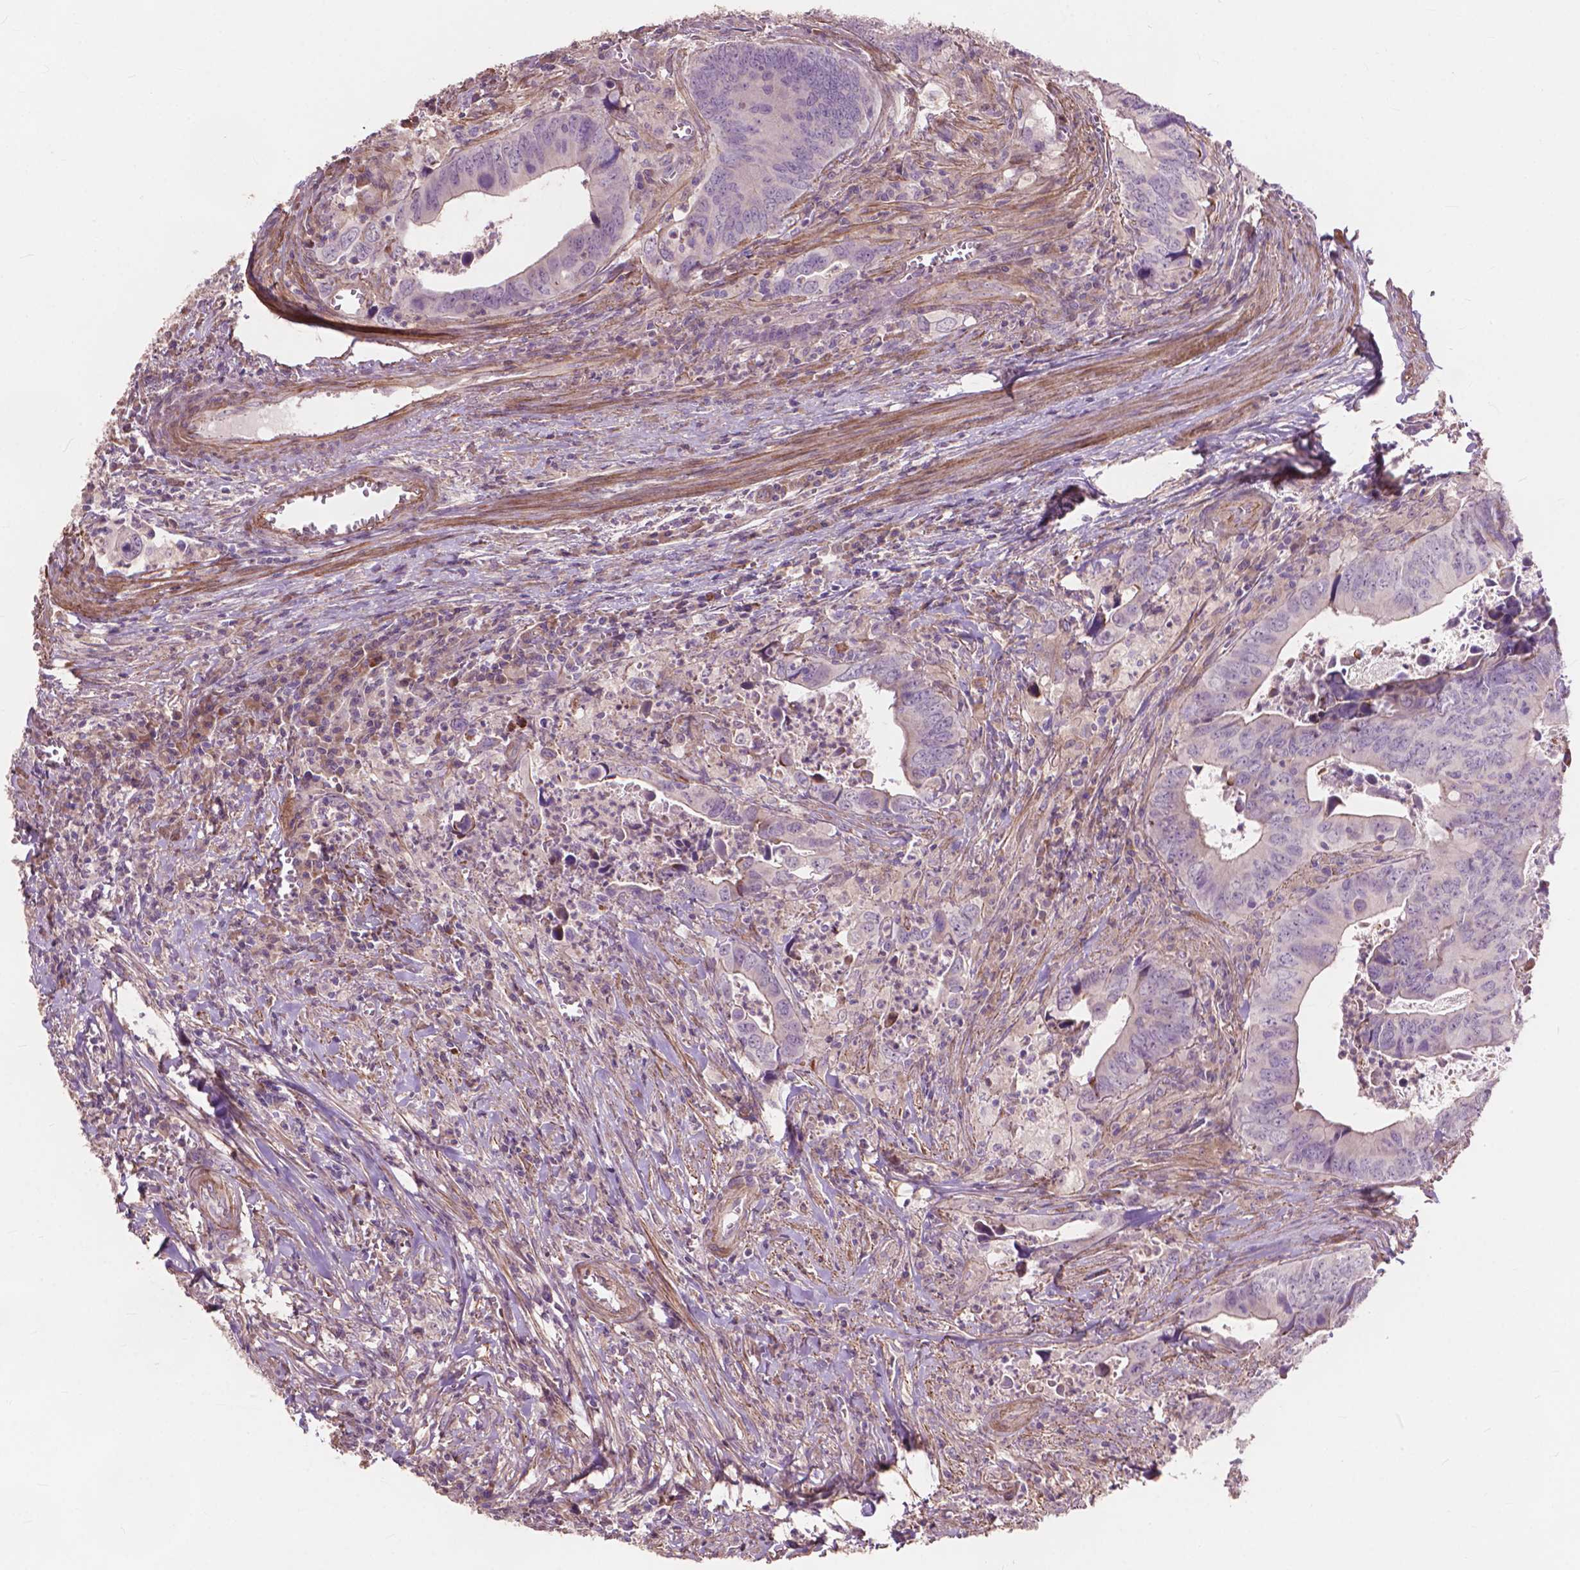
{"staining": {"intensity": "negative", "quantity": "none", "location": "none"}, "tissue": "colorectal cancer", "cell_type": "Tumor cells", "image_type": "cancer", "snomed": [{"axis": "morphology", "description": "Adenocarcinoma, NOS"}, {"axis": "topography", "description": "Colon"}], "caption": "An immunohistochemistry photomicrograph of colorectal cancer is shown. There is no staining in tumor cells of colorectal cancer.", "gene": "FNIP1", "patient": {"sex": "female", "age": 82}}